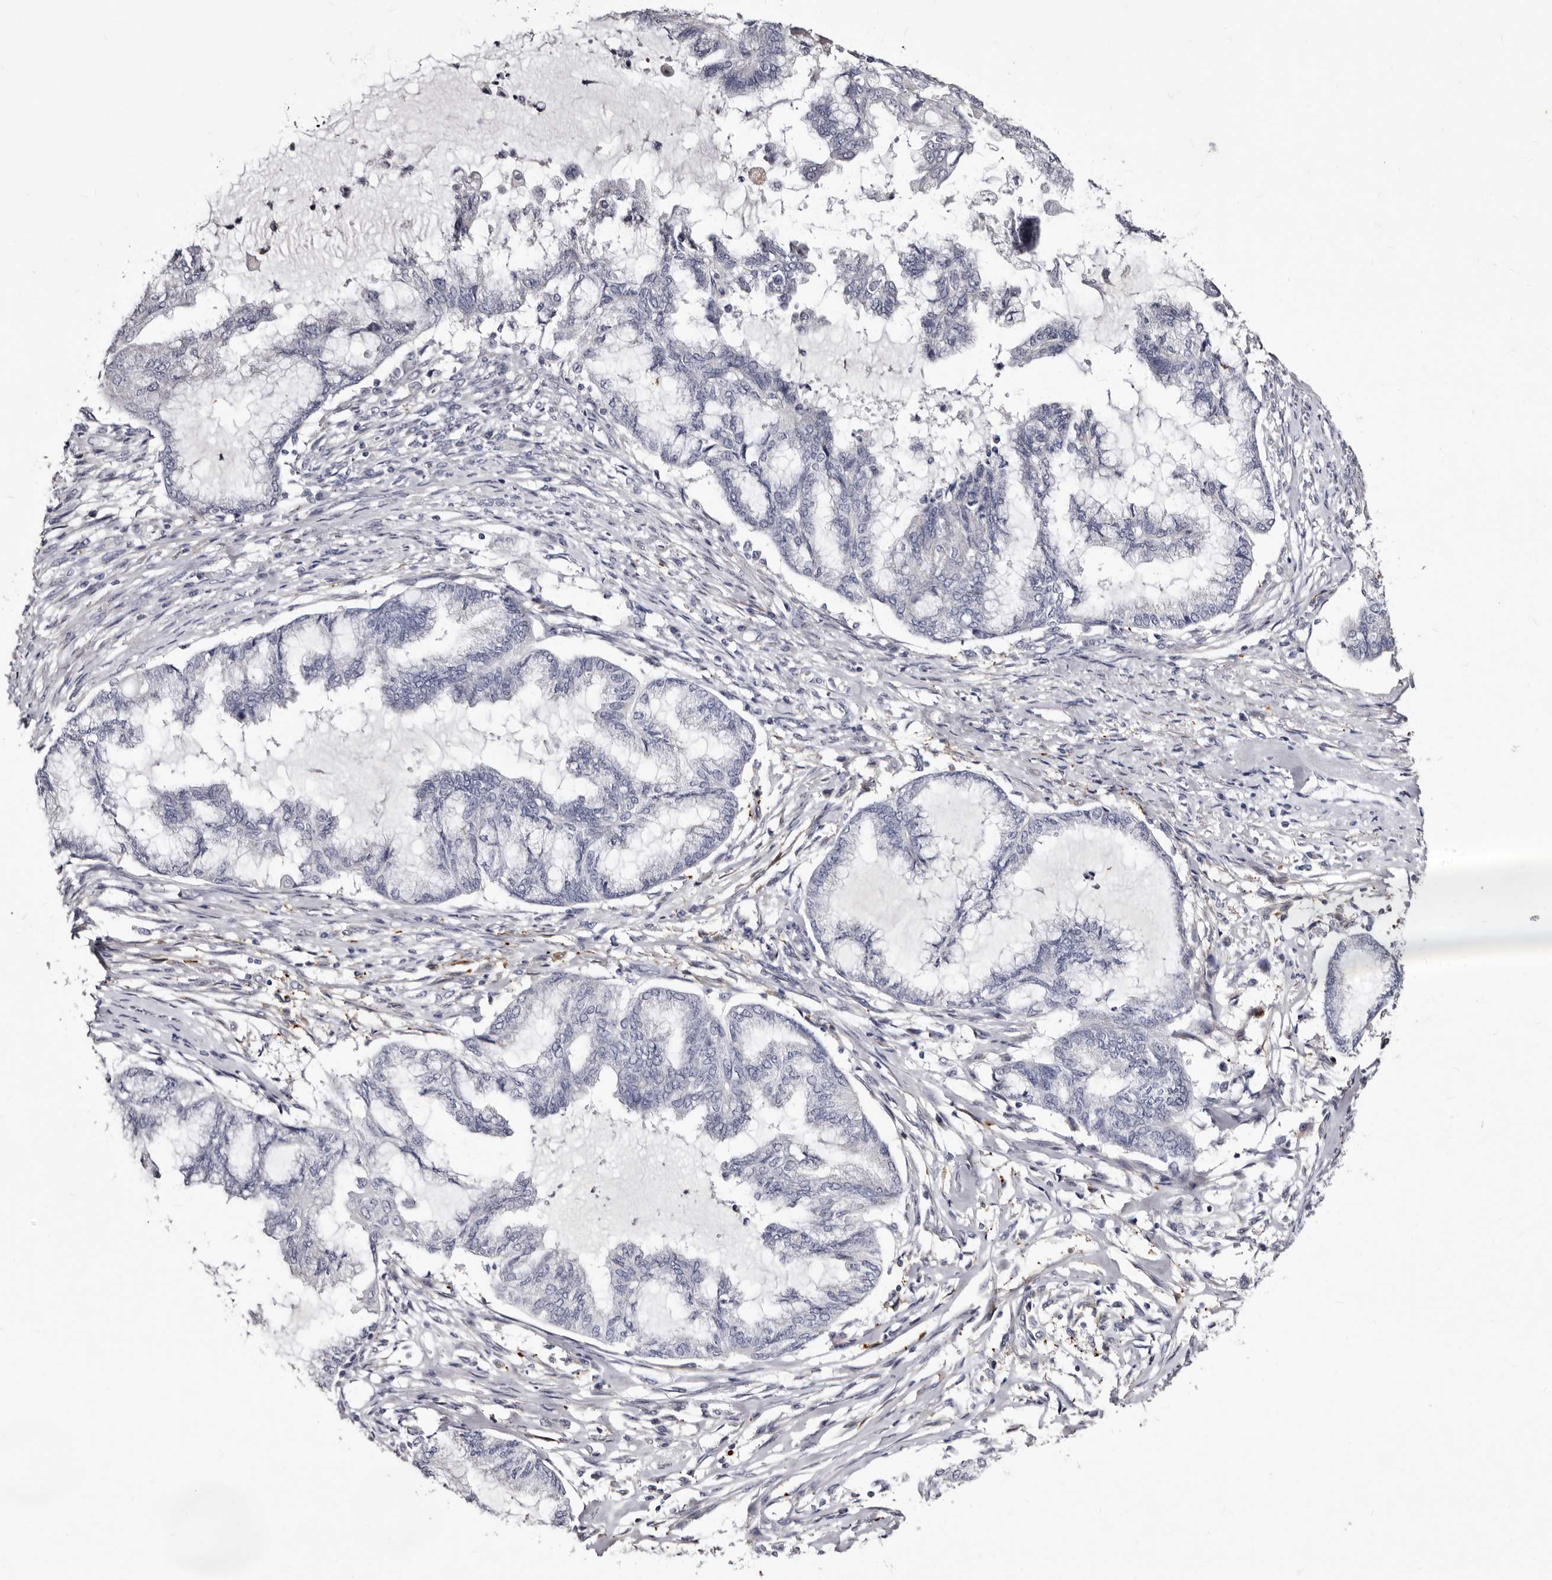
{"staining": {"intensity": "negative", "quantity": "none", "location": "none"}, "tissue": "endometrial cancer", "cell_type": "Tumor cells", "image_type": "cancer", "snomed": [{"axis": "morphology", "description": "Adenocarcinoma, NOS"}, {"axis": "topography", "description": "Endometrium"}], "caption": "This photomicrograph is of endometrial cancer (adenocarcinoma) stained with immunohistochemistry to label a protein in brown with the nuclei are counter-stained blue. There is no expression in tumor cells.", "gene": "AUNIP", "patient": {"sex": "female", "age": 86}}